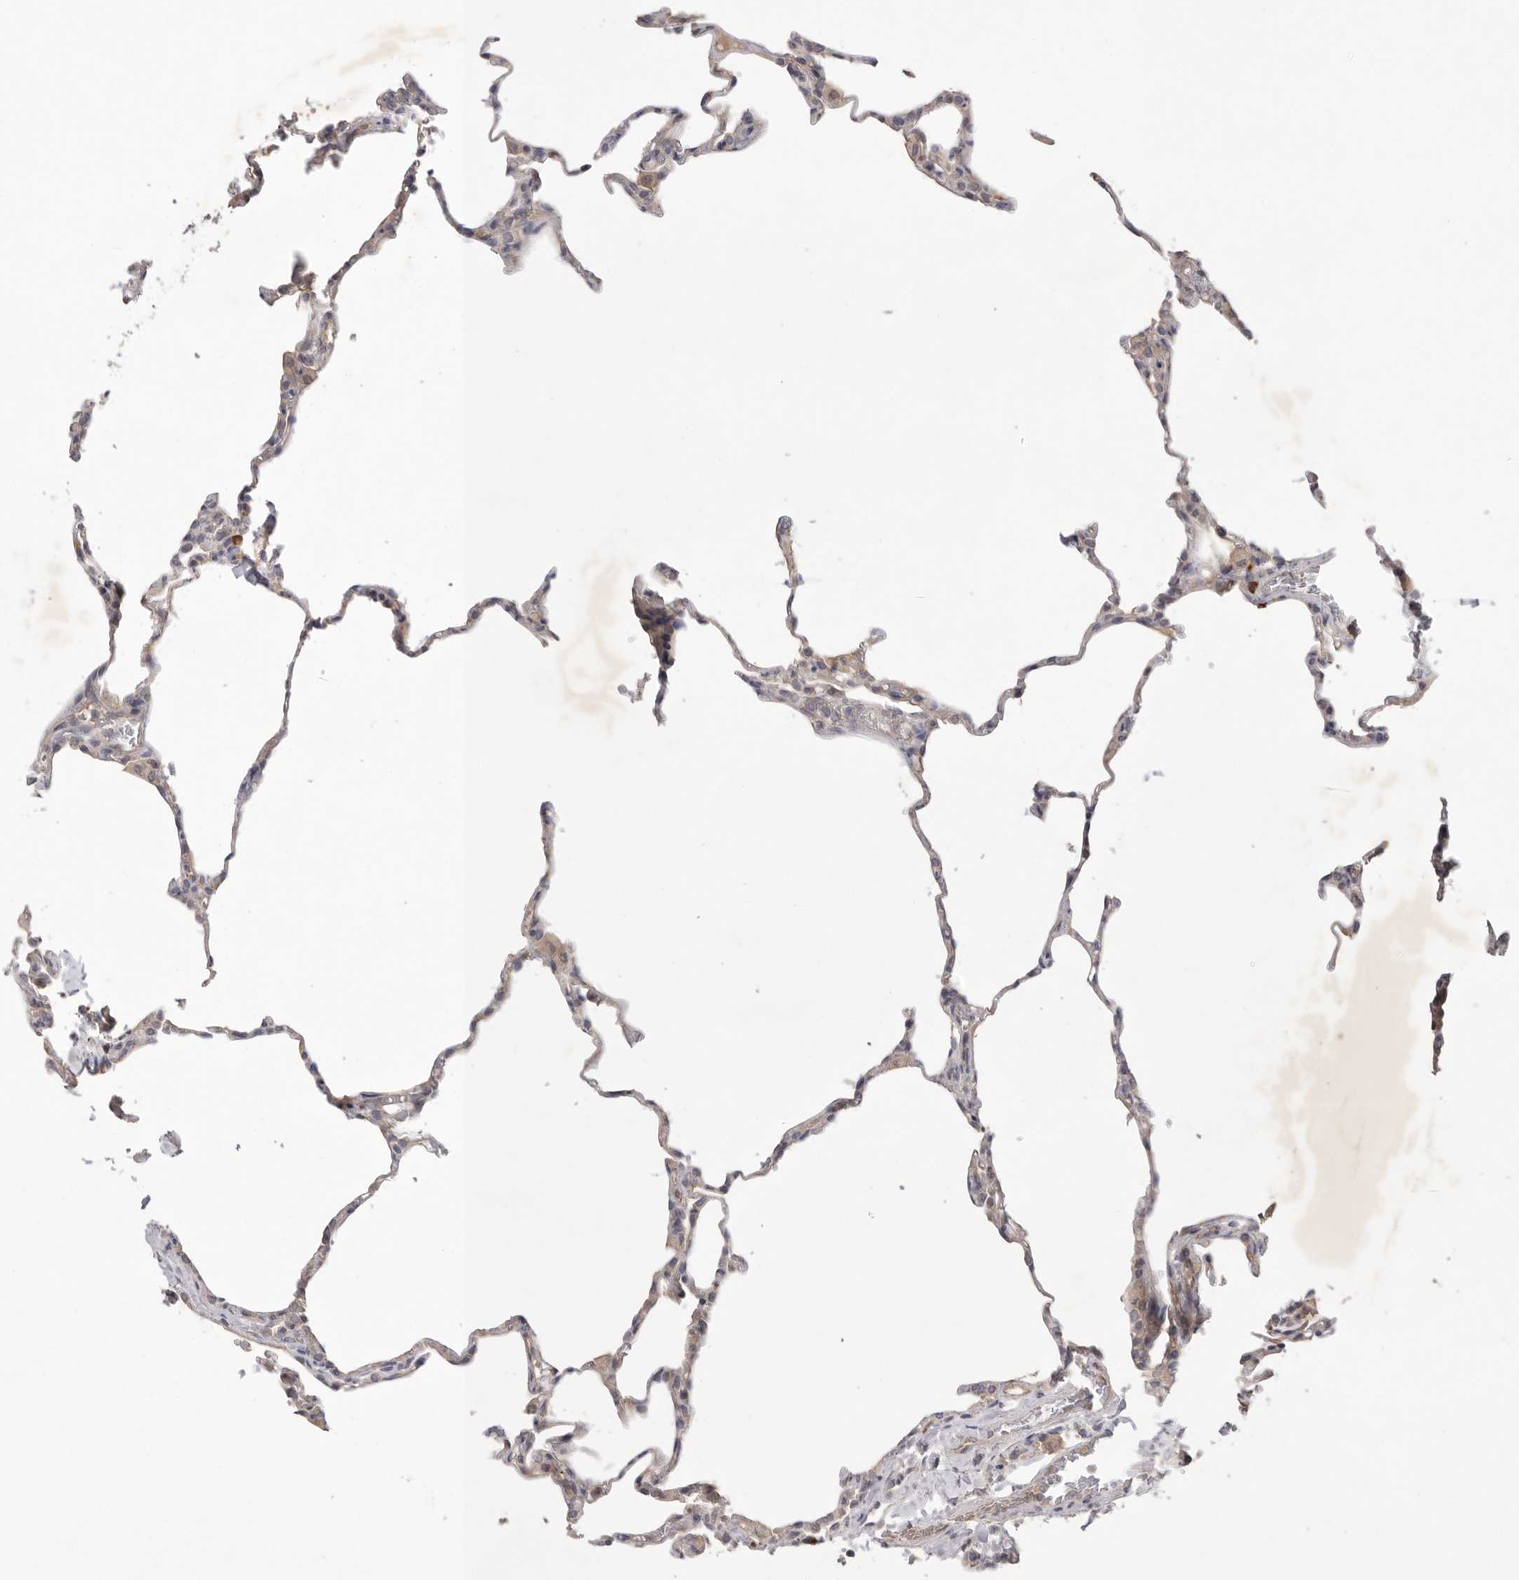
{"staining": {"intensity": "negative", "quantity": "none", "location": "none"}, "tissue": "lung", "cell_type": "Alveolar cells", "image_type": "normal", "snomed": [{"axis": "morphology", "description": "Normal tissue, NOS"}, {"axis": "topography", "description": "Lung"}], "caption": "DAB (3,3'-diaminobenzidine) immunohistochemical staining of benign human lung demonstrates no significant staining in alveolar cells.", "gene": "NRCAM", "patient": {"sex": "male", "age": 20}}